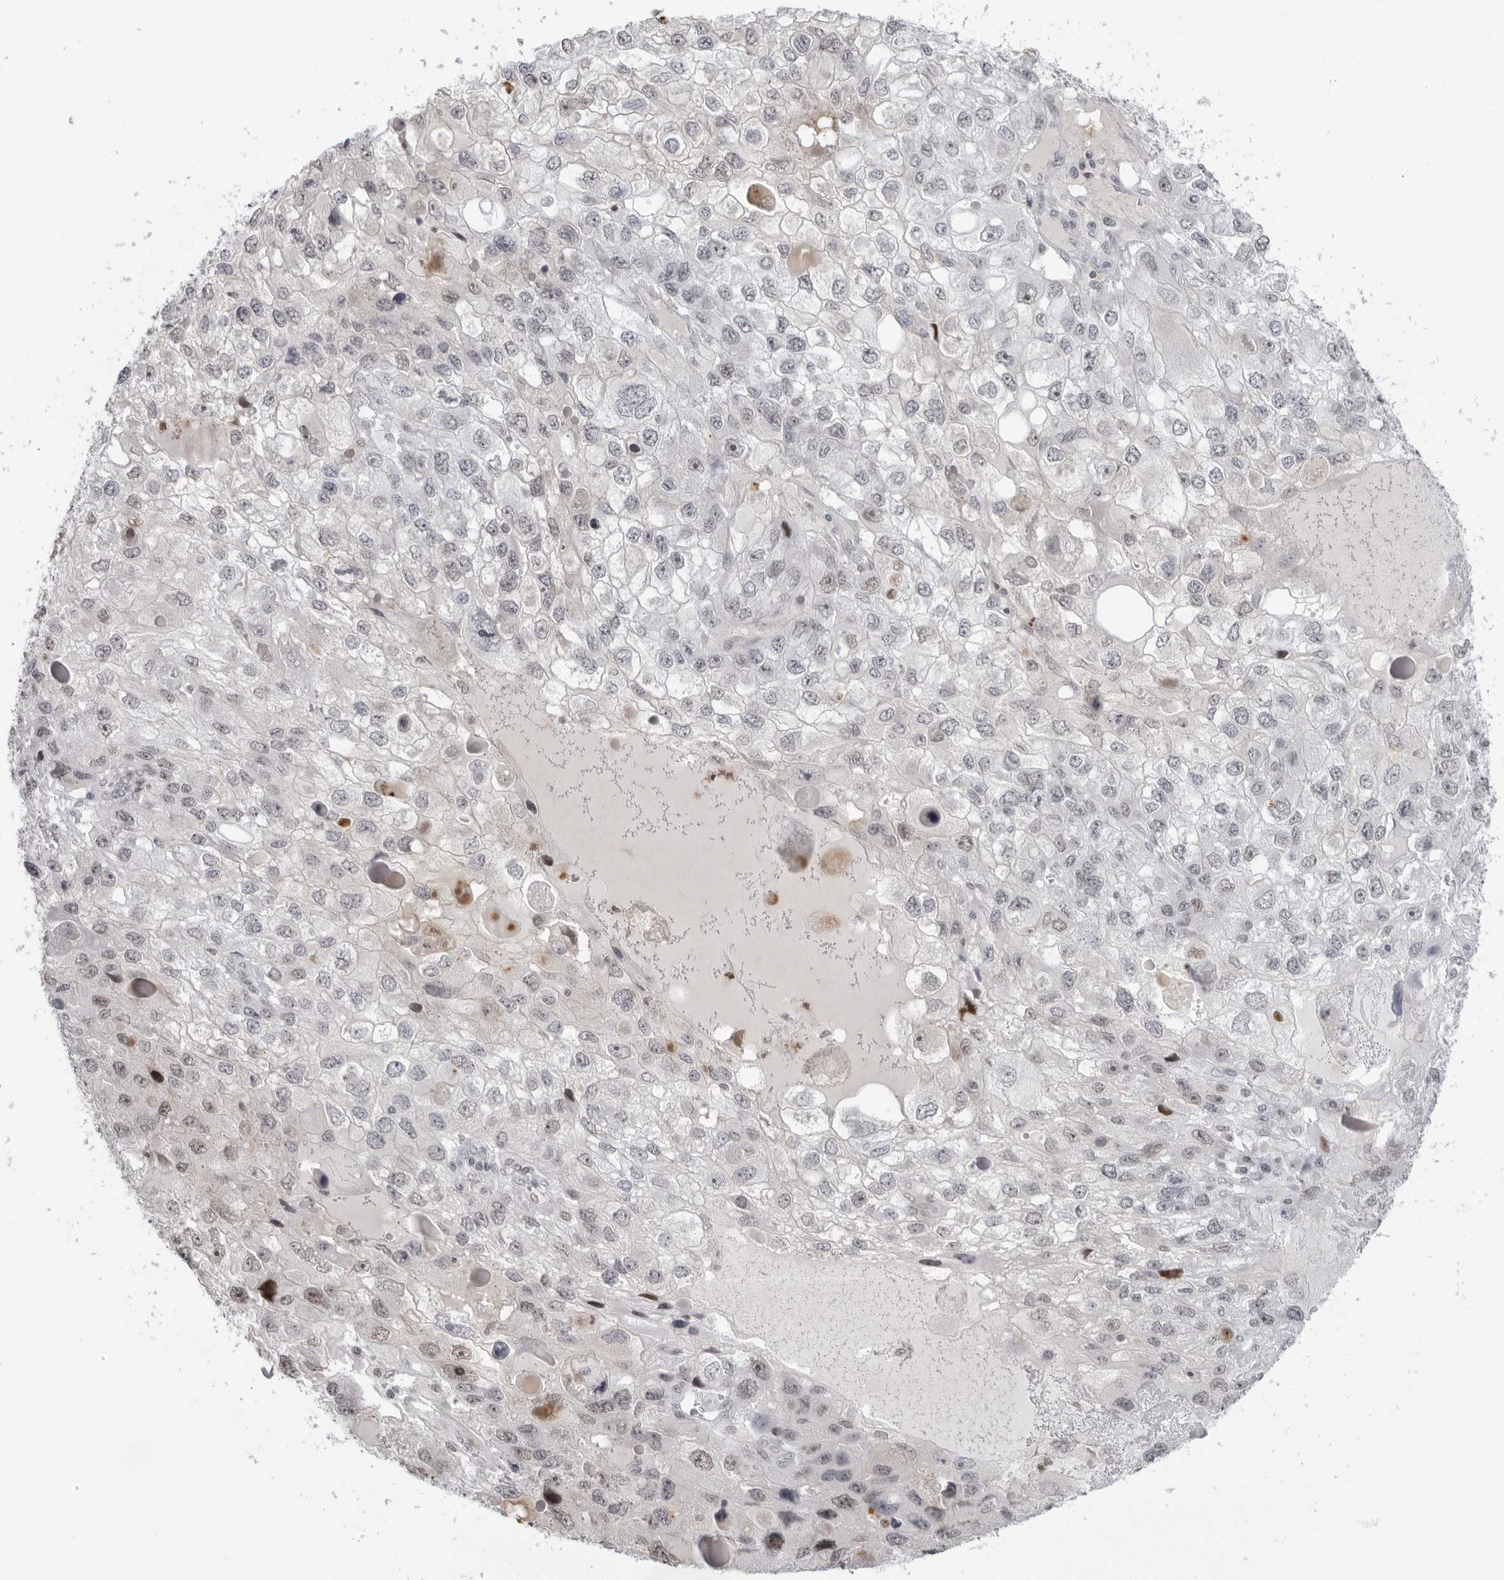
{"staining": {"intensity": "negative", "quantity": "none", "location": "none"}, "tissue": "endometrial cancer", "cell_type": "Tumor cells", "image_type": "cancer", "snomed": [{"axis": "morphology", "description": "Adenocarcinoma, NOS"}, {"axis": "topography", "description": "Endometrium"}], "caption": "The IHC histopathology image has no significant staining in tumor cells of endometrial cancer (adenocarcinoma) tissue.", "gene": "RNF146", "patient": {"sex": "female", "age": 49}}